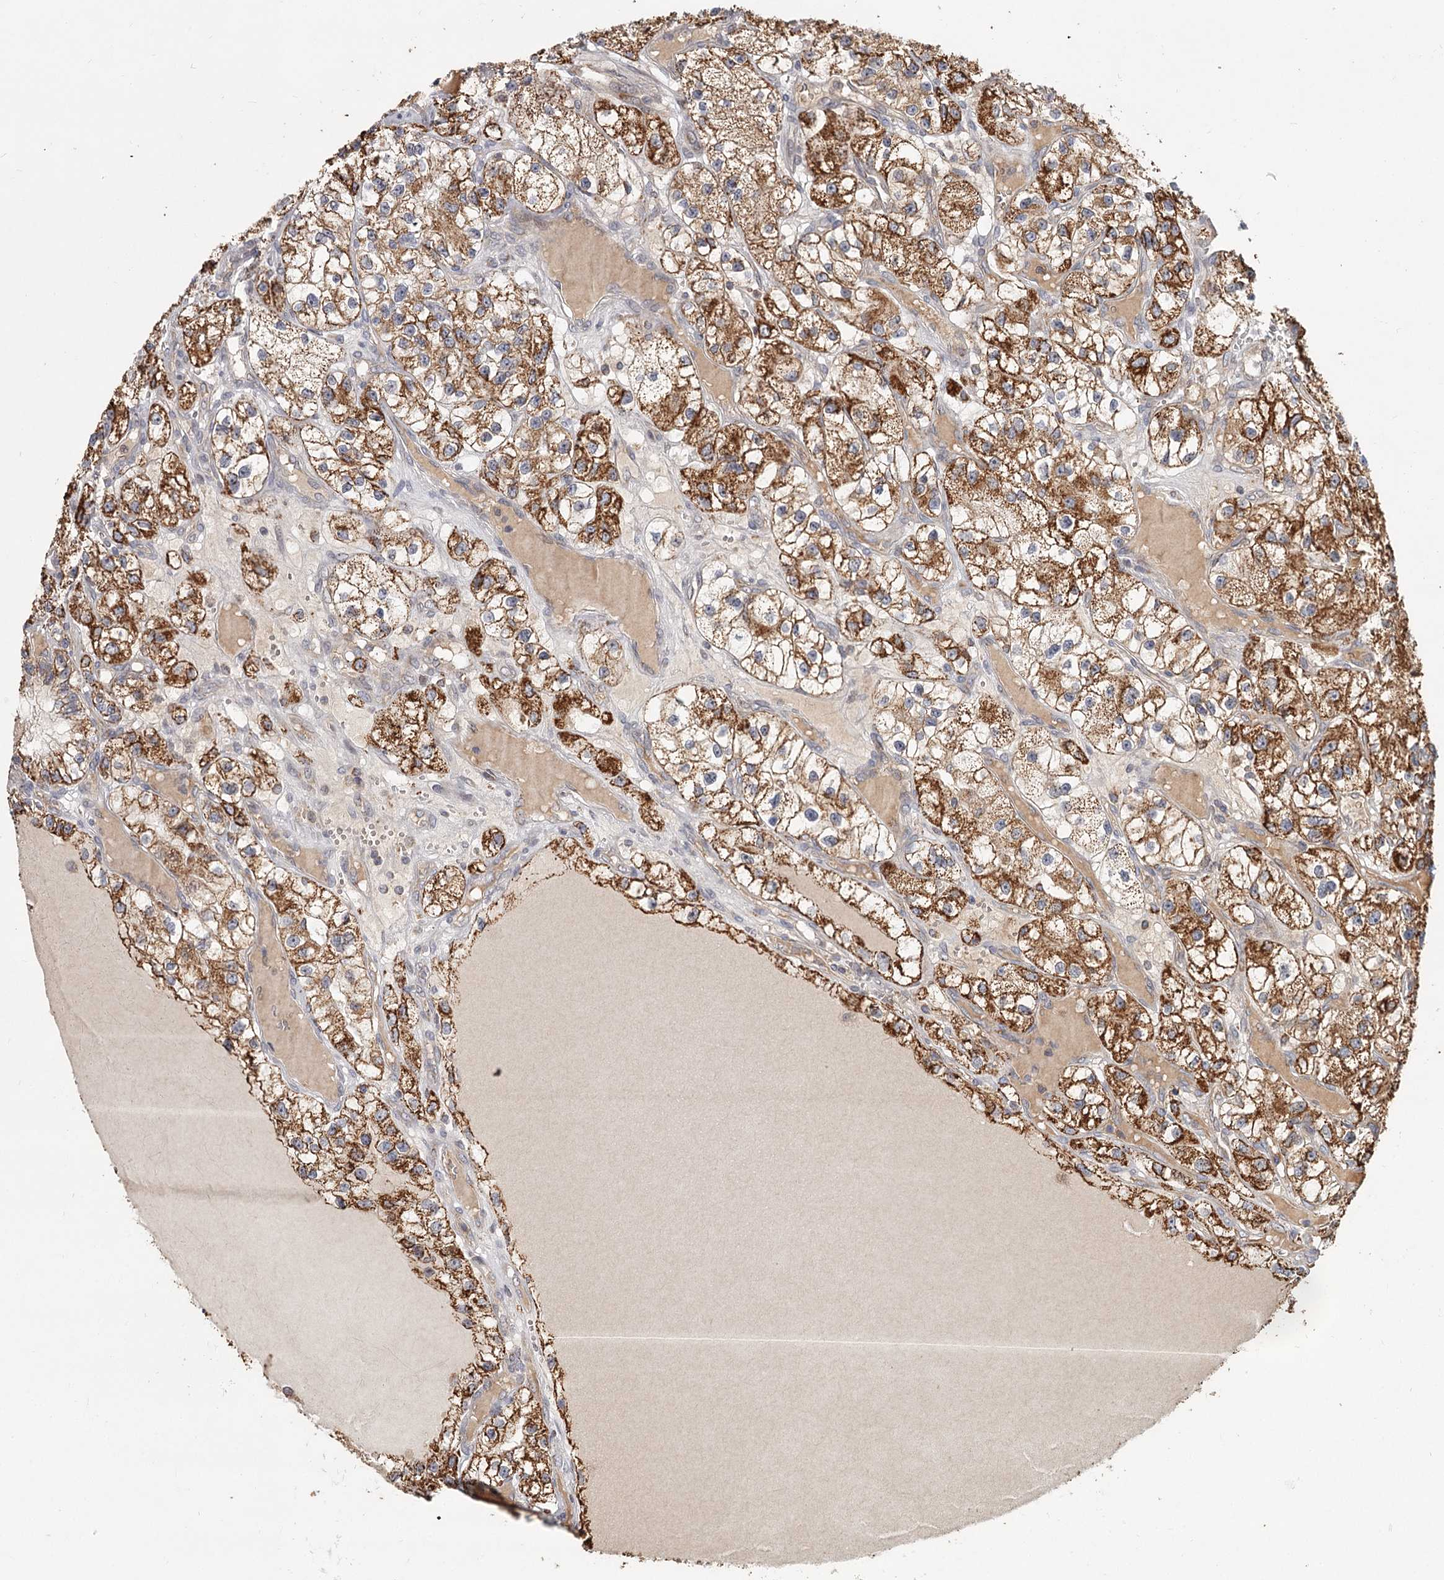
{"staining": {"intensity": "moderate", "quantity": ">75%", "location": "cytoplasmic/membranous"}, "tissue": "renal cancer", "cell_type": "Tumor cells", "image_type": "cancer", "snomed": [{"axis": "morphology", "description": "Adenocarcinoma, NOS"}, {"axis": "topography", "description": "Kidney"}], "caption": "This is an image of IHC staining of renal adenocarcinoma, which shows moderate positivity in the cytoplasmic/membranous of tumor cells.", "gene": "CDC123", "patient": {"sex": "female", "age": 57}}